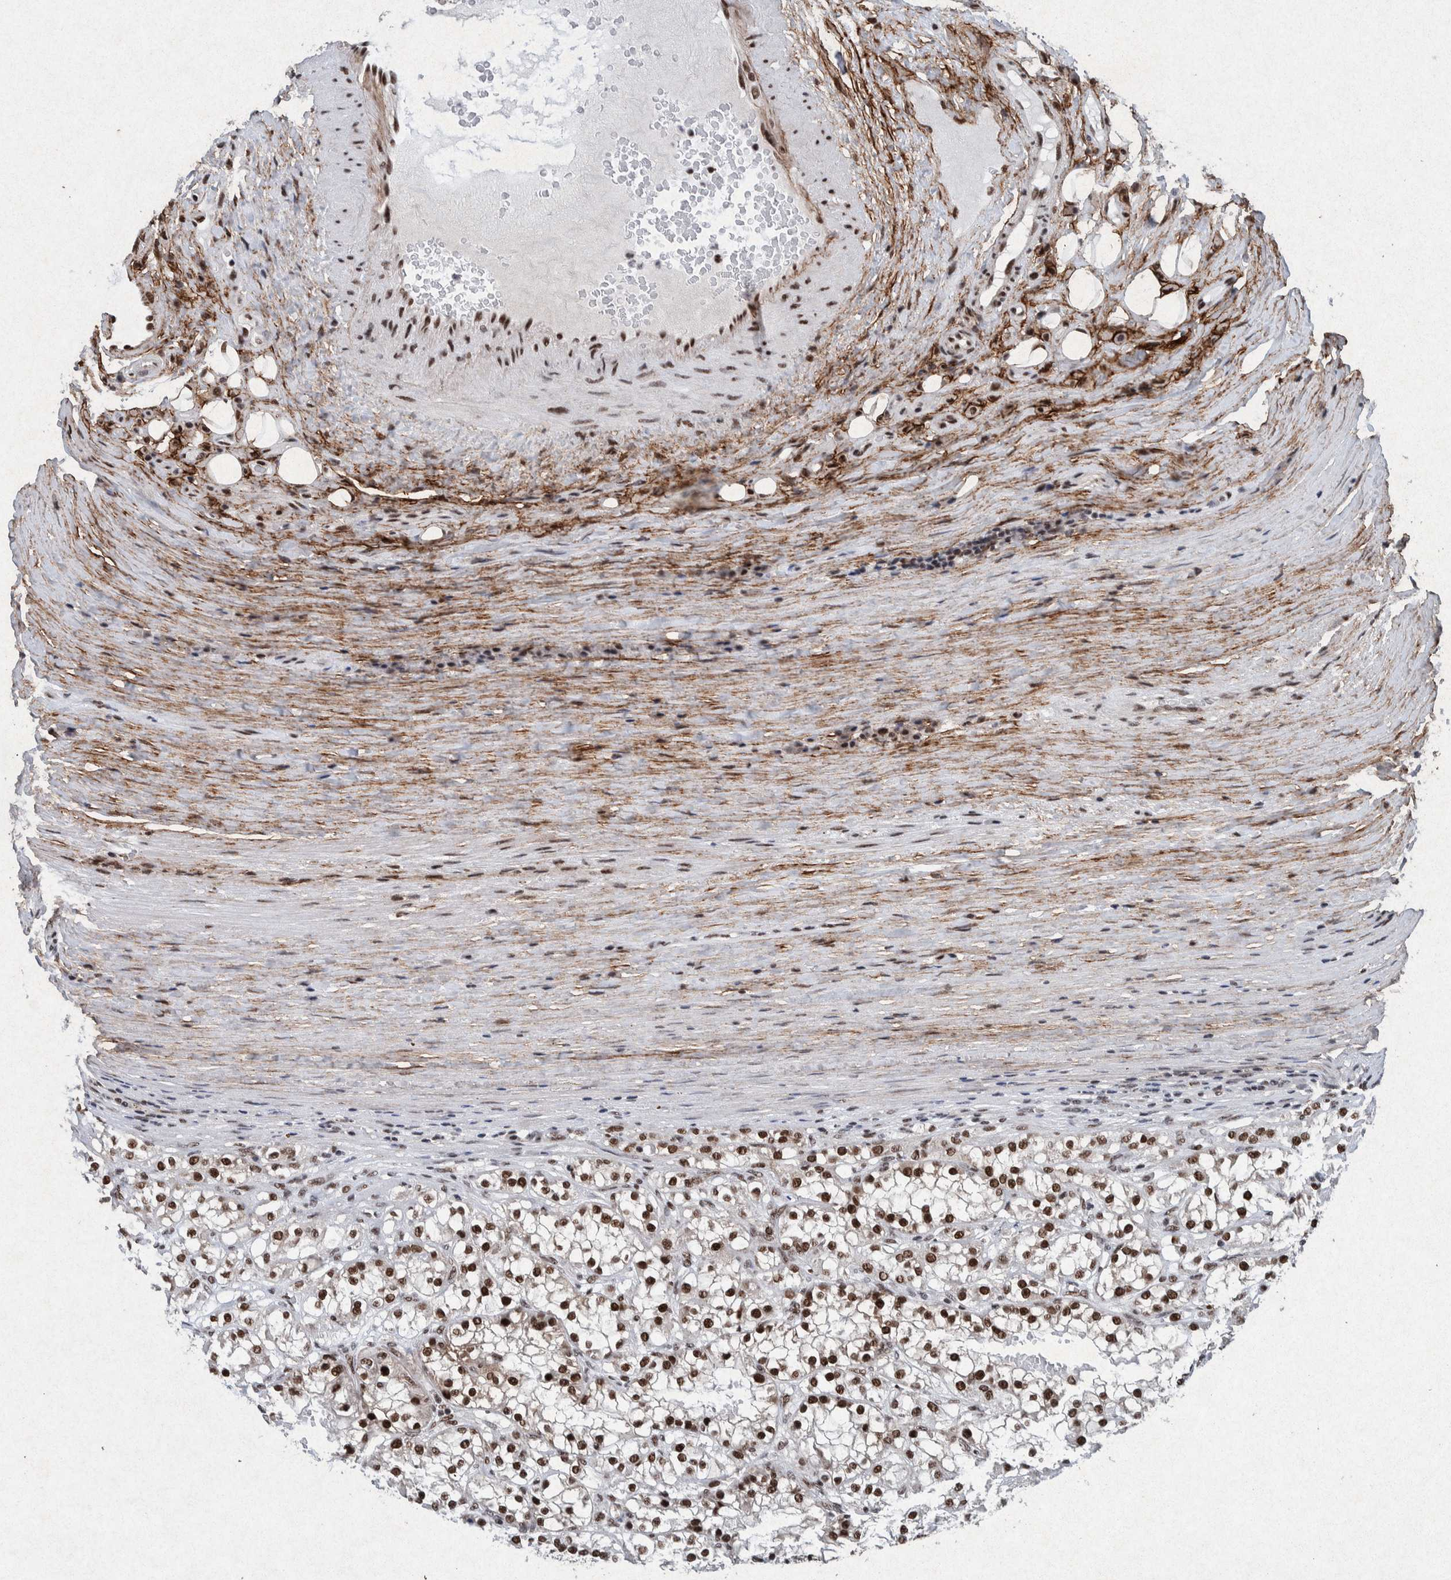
{"staining": {"intensity": "strong", "quantity": ">75%", "location": "nuclear"}, "tissue": "renal cancer", "cell_type": "Tumor cells", "image_type": "cancer", "snomed": [{"axis": "morphology", "description": "Adenocarcinoma, NOS"}, {"axis": "topography", "description": "Kidney"}], "caption": "This histopathology image demonstrates immunohistochemistry staining of renal cancer (adenocarcinoma), with high strong nuclear expression in approximately >75% of tumor cells.", "gene": "TAF10", "patient": {"sex": "female", "age": 52}}